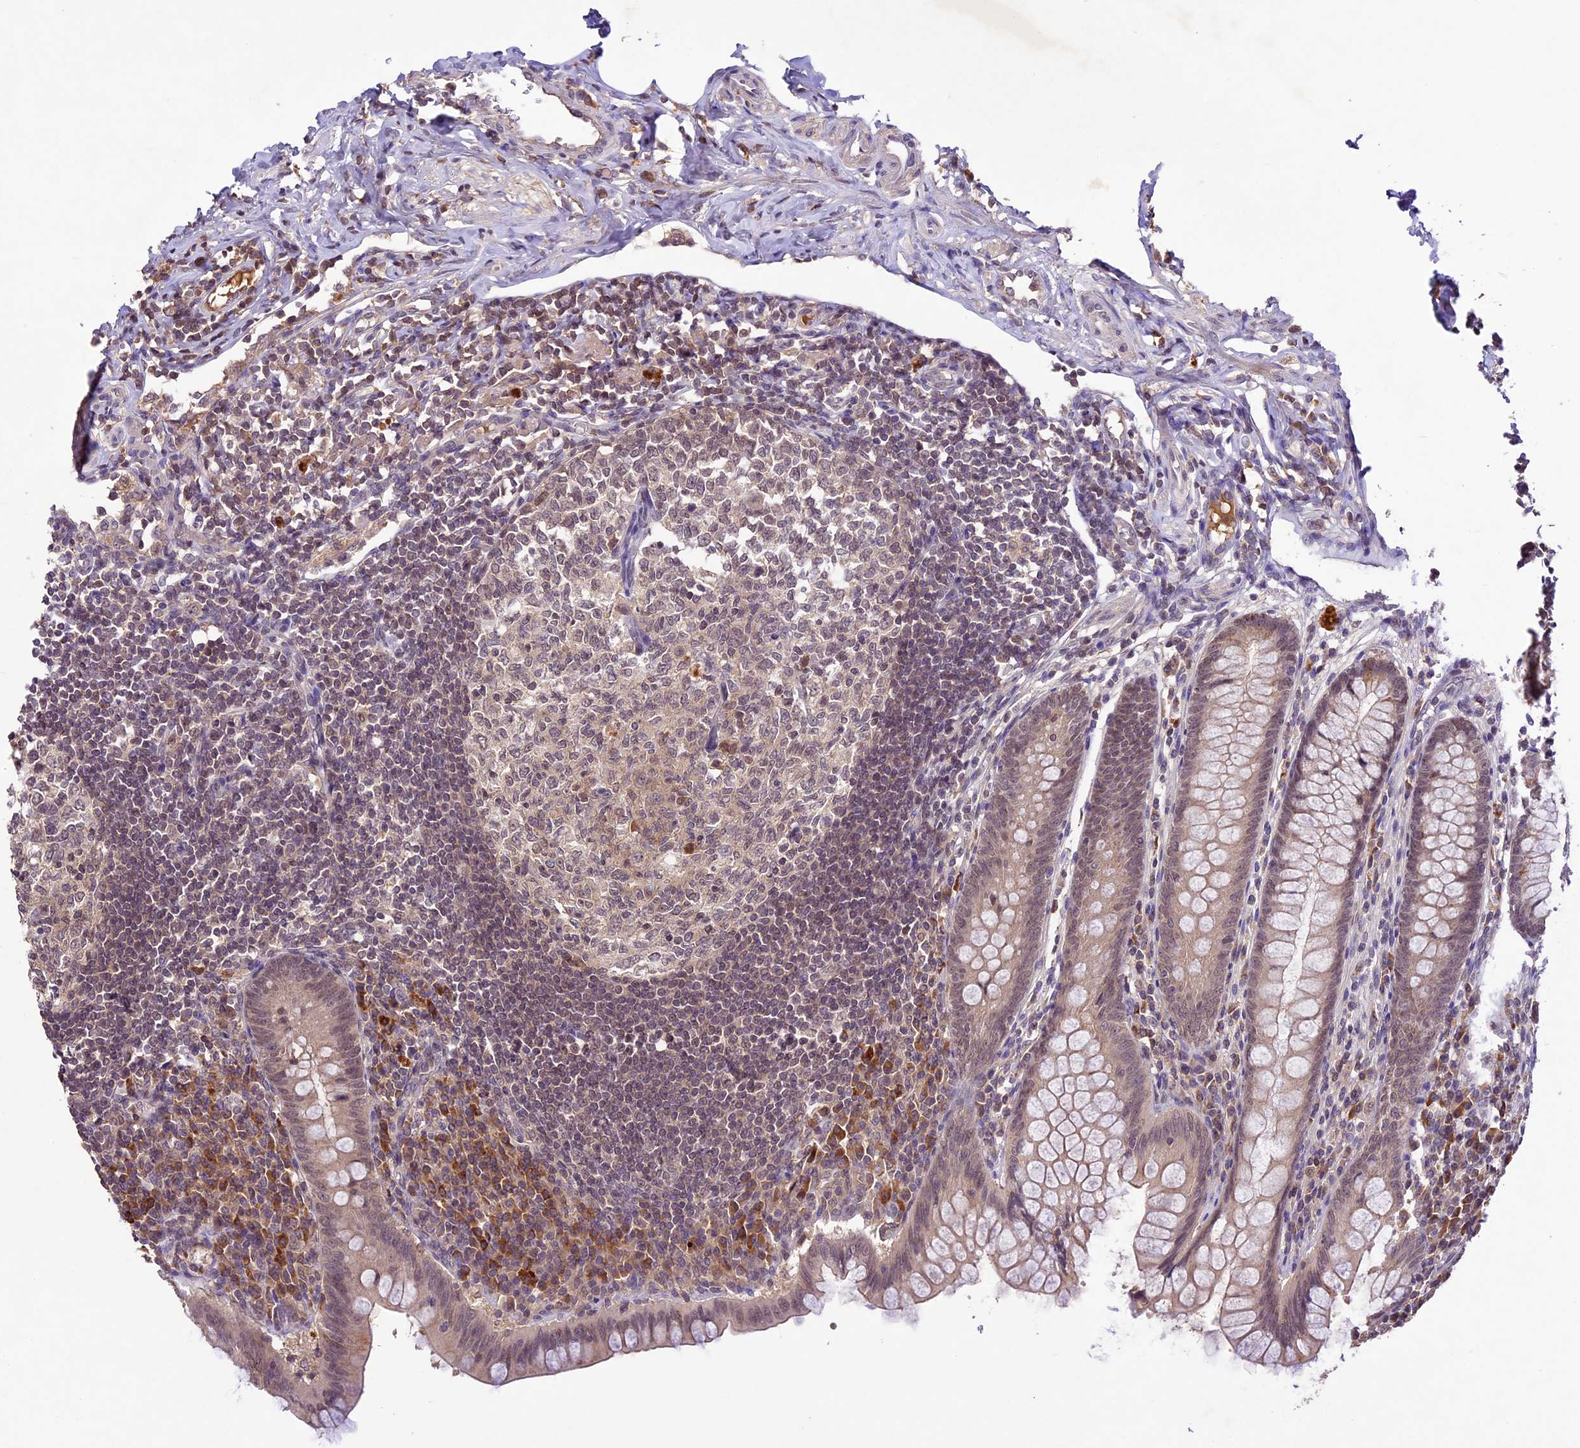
{"staining": {"intensity": "weak", "quantity": ">75%", "location": "cytoplasmic/membranous,nuclear"}, "tissue": "appendix", "cell_type": "Glandular cells", "image_type": "normal", "snomed": [{"axis": "morphology", "description": "Normal tissue, NOS"}, {"axis": "topography", "description": "Appendix"}], "caption": "Human appendix stained for a protein (brown) exhibits weak cytoplasmic/membranous,nuclear positive expression in approximately >75% of glandular cells.", "gene": "ATP10A", "patient": {"sex": "female", "age": 33}}